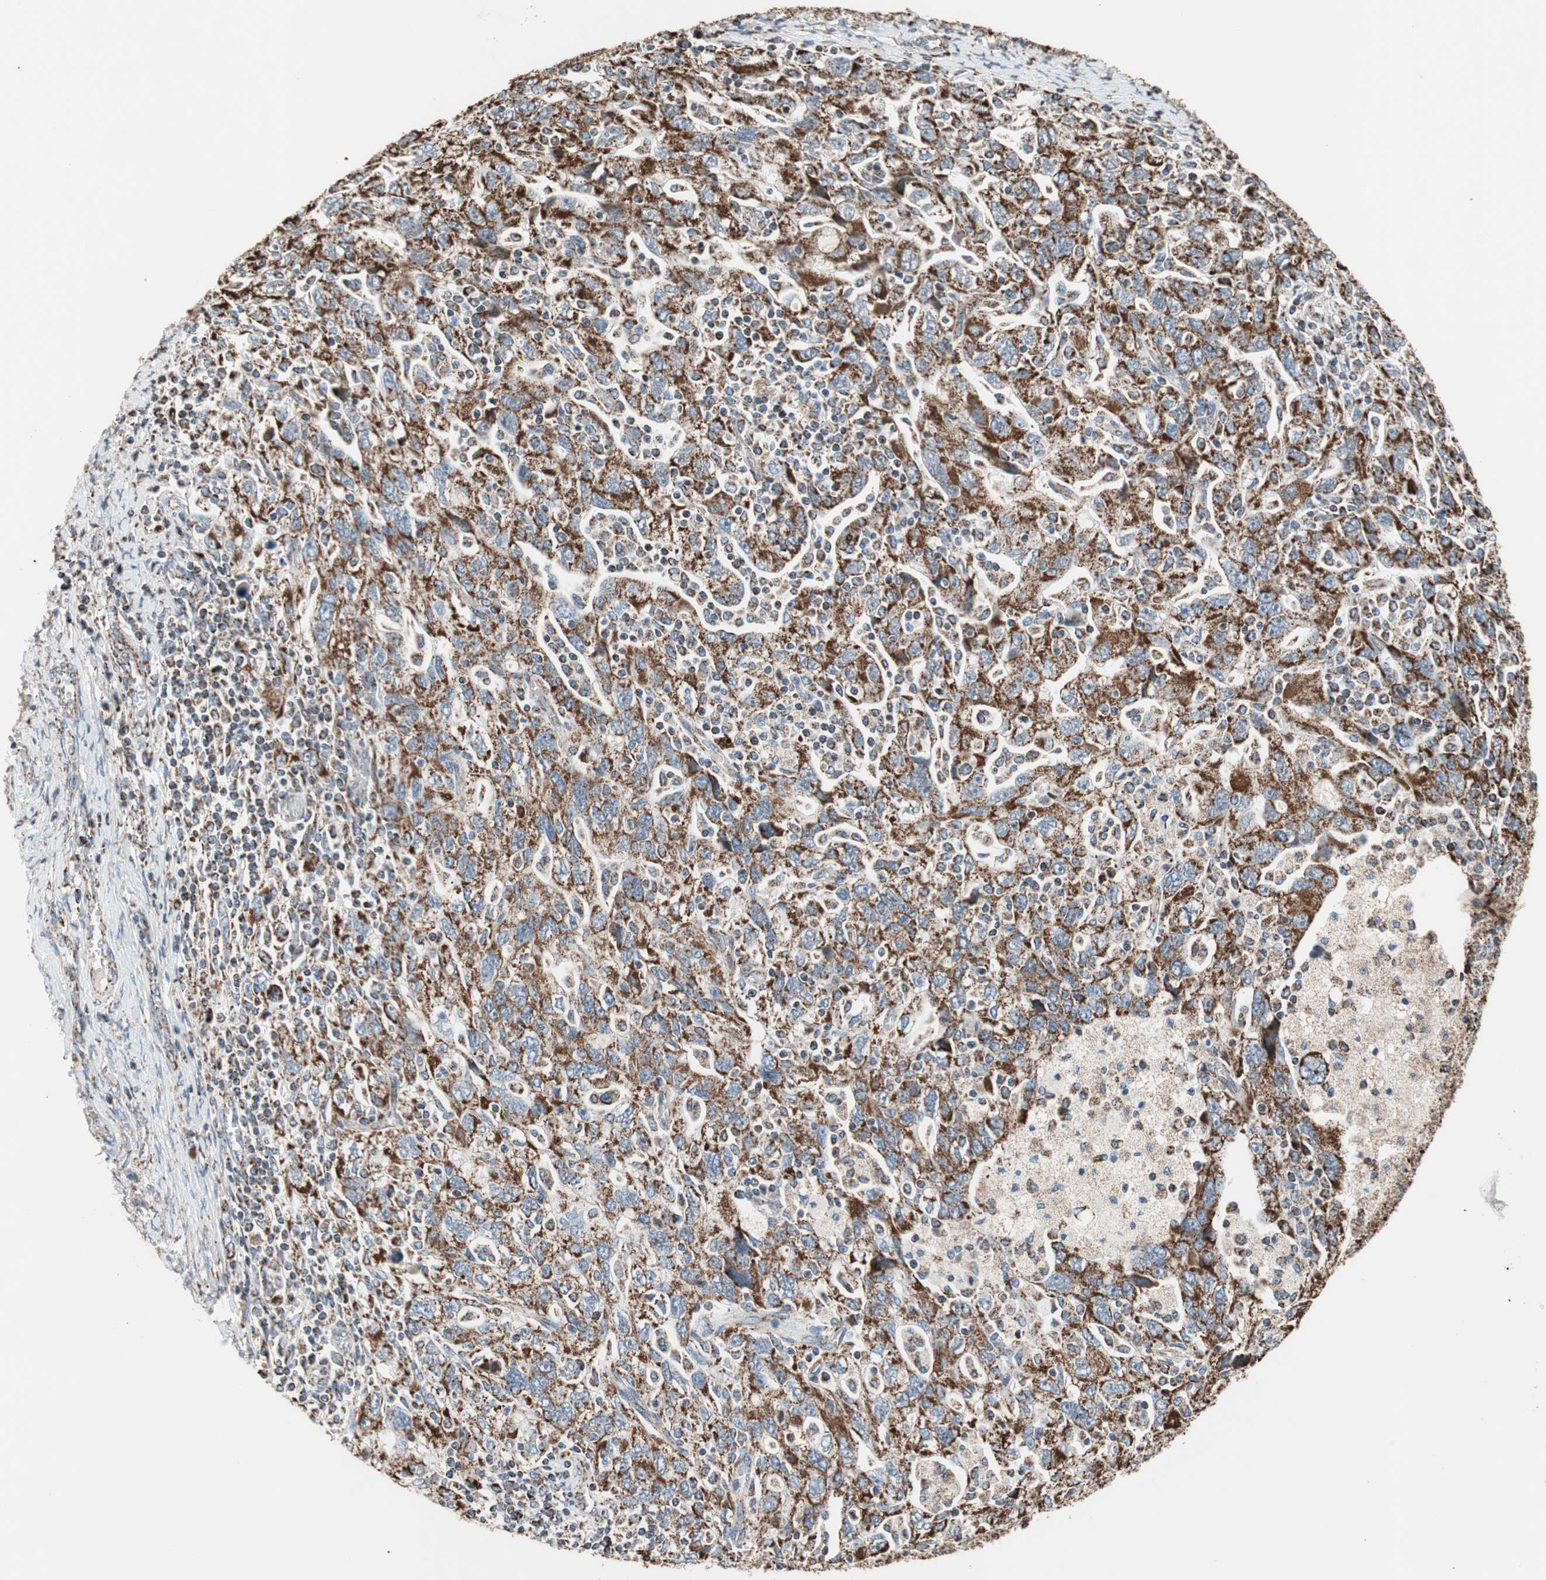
{"staining": {"intensity": "strong", "quantity": ">75%", "location": "cytoplasmic/membranous"}, "tissue": "ovarian cancer", "cell_type": "Tumor cells", "image_type": "cancer", "snomed": [{"axis": "morphology", "description": "Carcinoma, NOS"}, {"axis": "morphology", "description": "Cystadenocarcinoma, serous, NOS"}, {"axis": "topography", "description": "Ovary"}], "caption": "A micrograph of serous cystadenocarcinoma (ovarian) stained for a protein reveals strong cytoplasmic/membranous brown staining in tumor cells.", "gene": "PCSK4", "patient": {"sex": "female", "age": 69}}